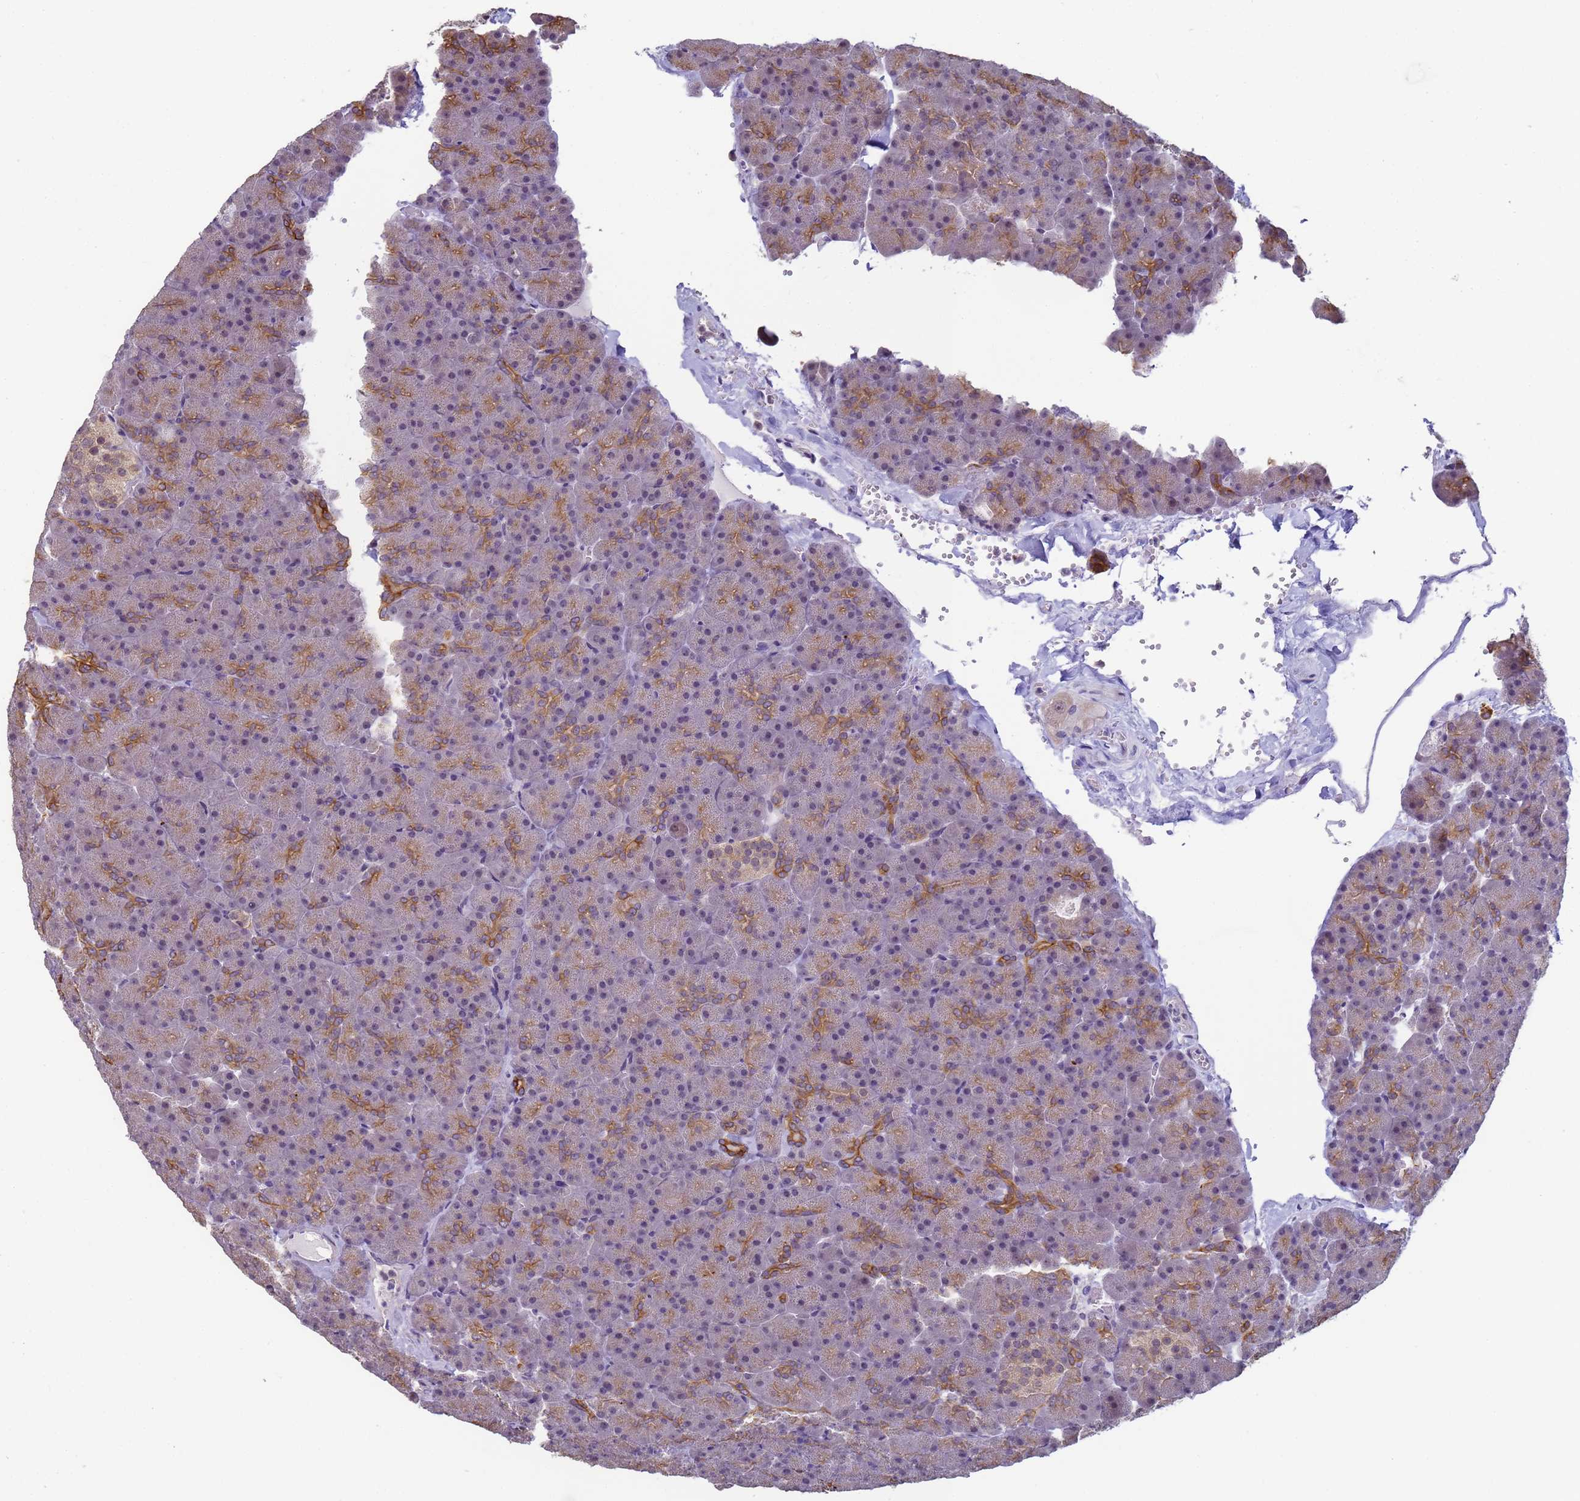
{"staining": {"intensity": "strong", "quantity": "<25%", "location": "cytoplasmic/membranous"}, "tissue": "pancreas", "cell_type": "Exocrine glandular cells", "image_type": "normal", "snomed": [{"axis": "morphology", "description": "Normal tissue, NOS"}, {"axis": "topography", "description": "Pancreas"}], "caption": "Protein expression analysis of normal pancreas shows strong cytoplasmic/membranous staining in about <25% of exocrine glandular cells.", "gene": "VWA3A", "patient": {"sex": "male", "age": 36}}